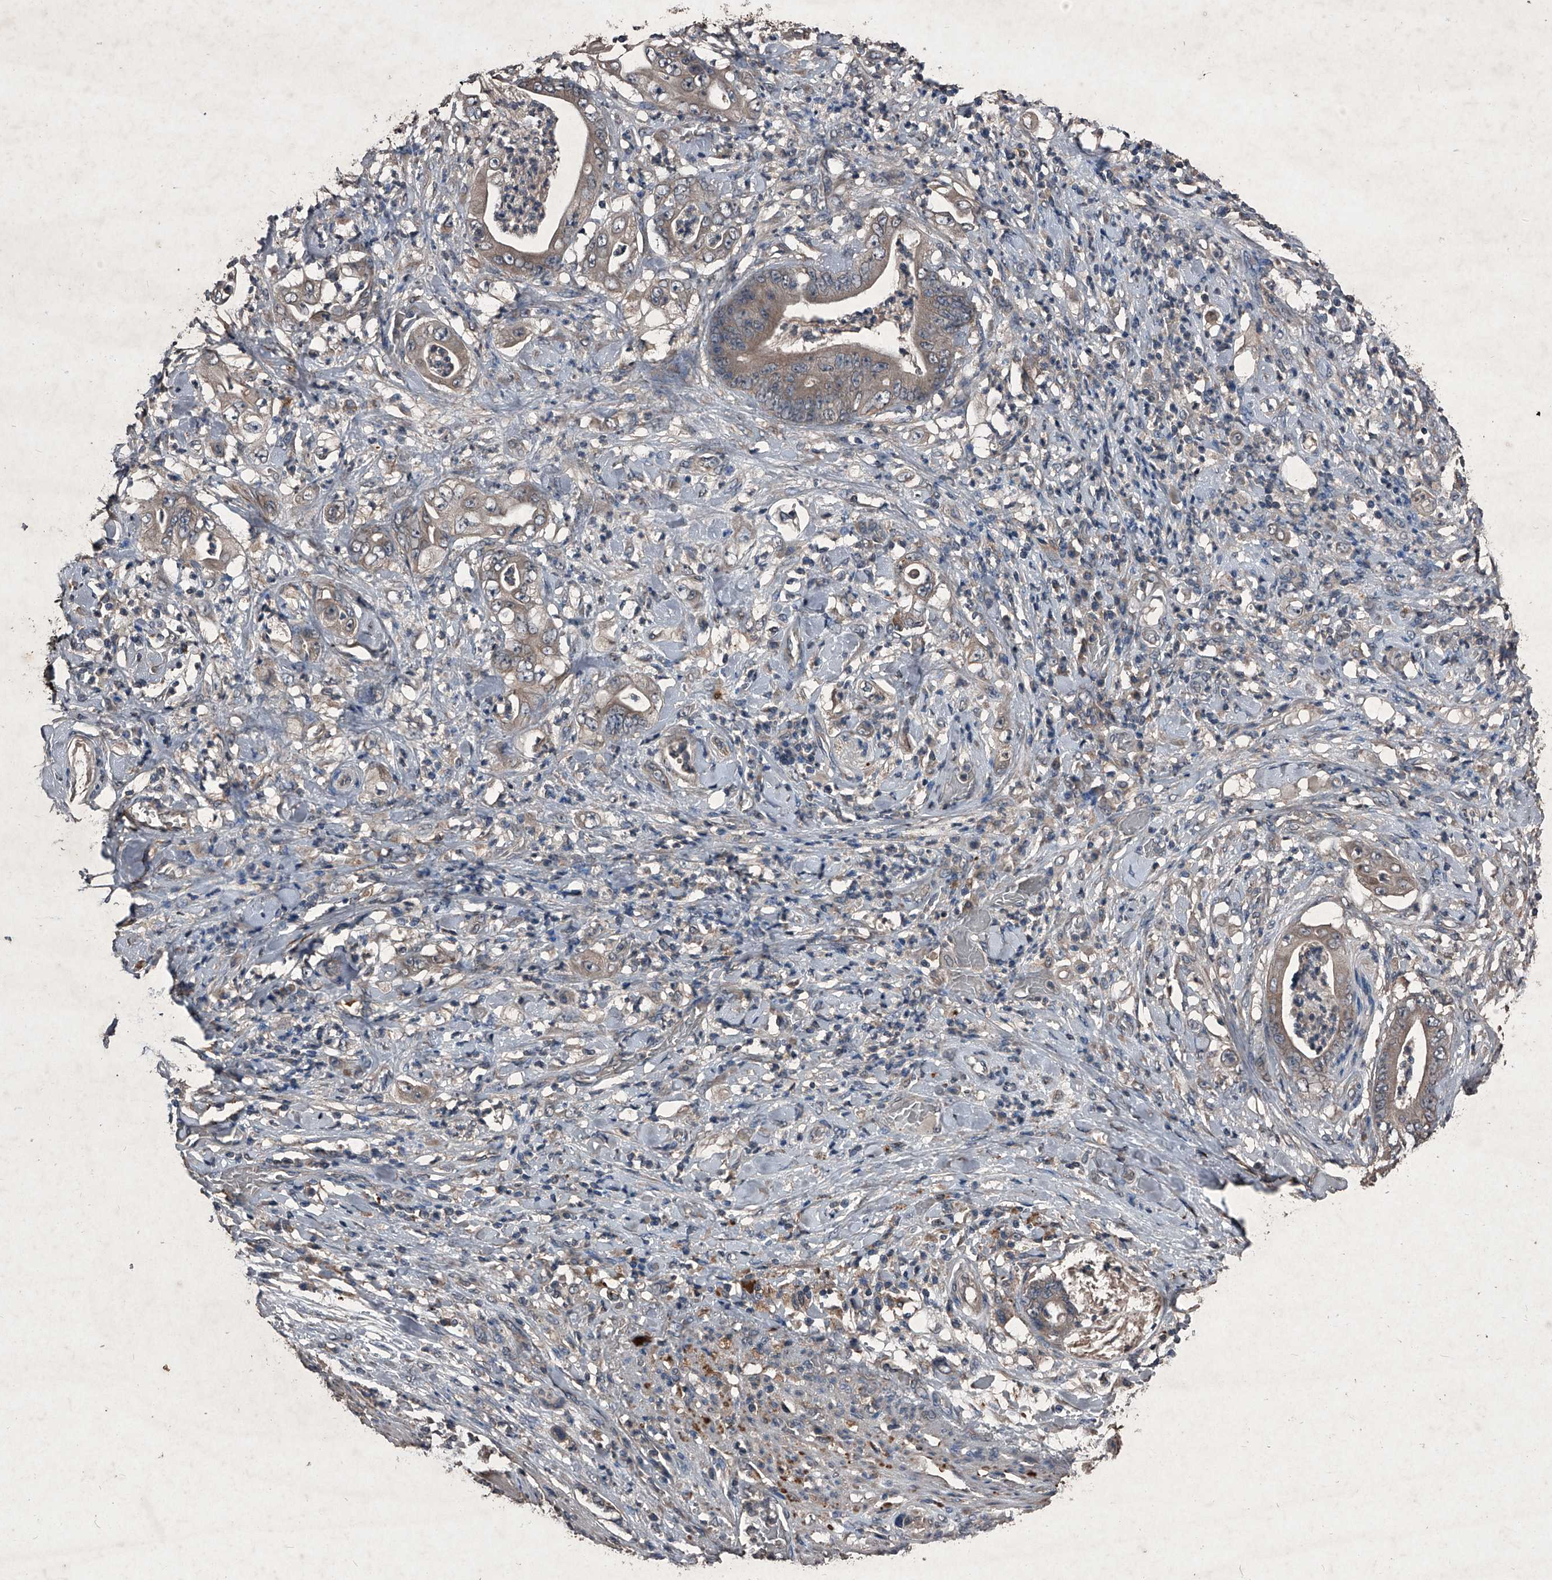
{"staining": {"intensity": "weak", "quantity": ">75%", "location": "cytoplasmic/membranous"}, "tissue": "stomach cancer", "cell_type": "Tumor cells", "image_type": "cancer", "snomed": [{"axis": "morphology", "description": "Adenocarcinoma, NOS"}, {"axis": "topography", "description": "Stomach"}], "caption": "A high-resolution histopathology image shows IHC staining of adenocarcinoma (stomach), which shows weak cytoplasmic/membranous staining in approximately >75% of tumor cells.", "gene": "MAPKAP1", "patient": {"sex": "female", "age": 73}}